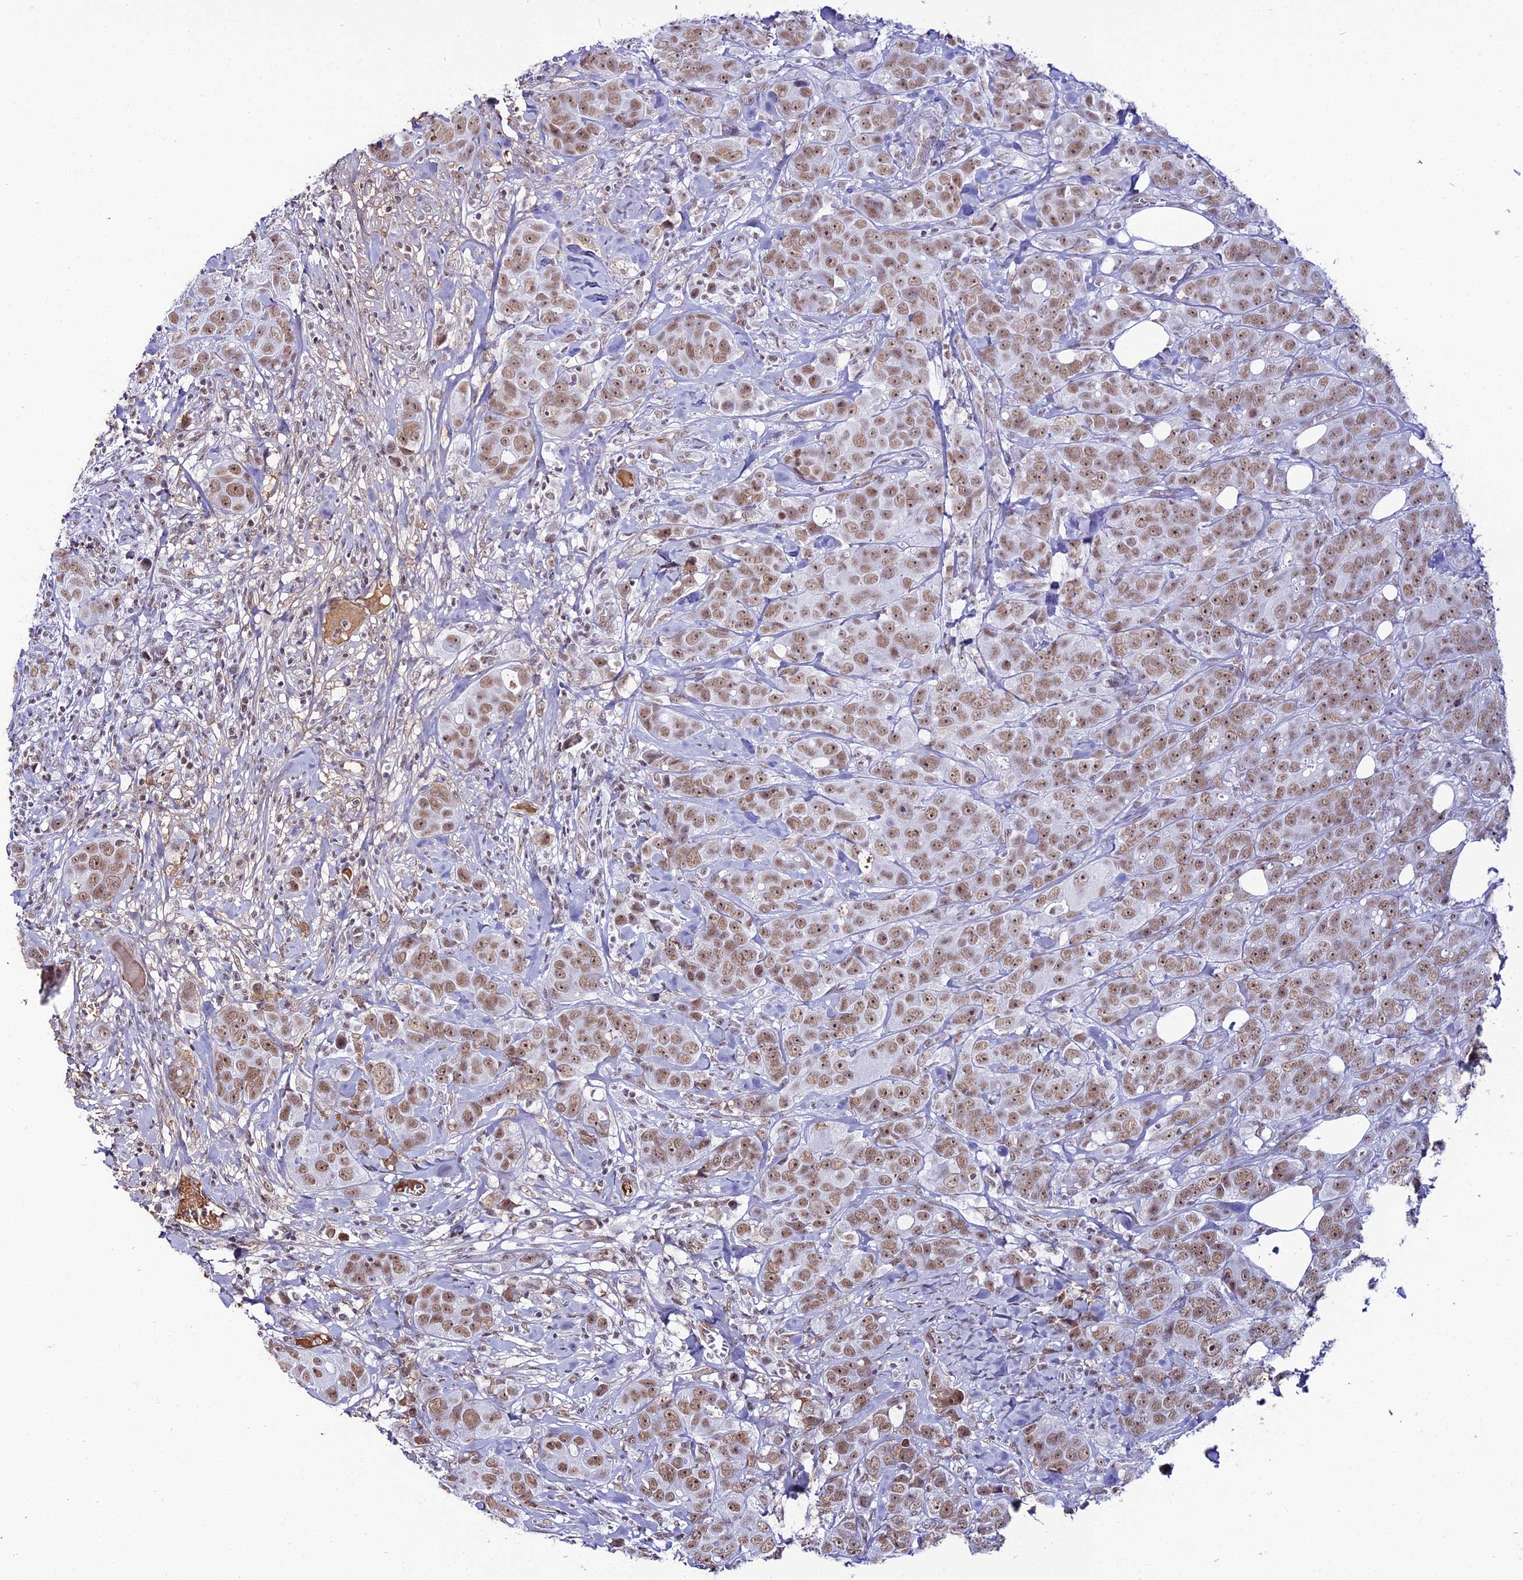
{"staining": {"intensity": "moderate", "quantity": ">75%", "location": "nuclear"}, "tissue": "breast cancer", "cell_type": "Tumor cells", "image_type": "cancer", "snomed": [{"axis": "morphology", "description": "Duct carcinoma"}, {"axis": "topography", "description": "Breast"}], "caption": "Protein analysis of breast cancer tissue displays moderate nuclear staining in about >75% of tumor cells.", "gene": "RBM12", "patient": {"sex": "female", "age": 43}}